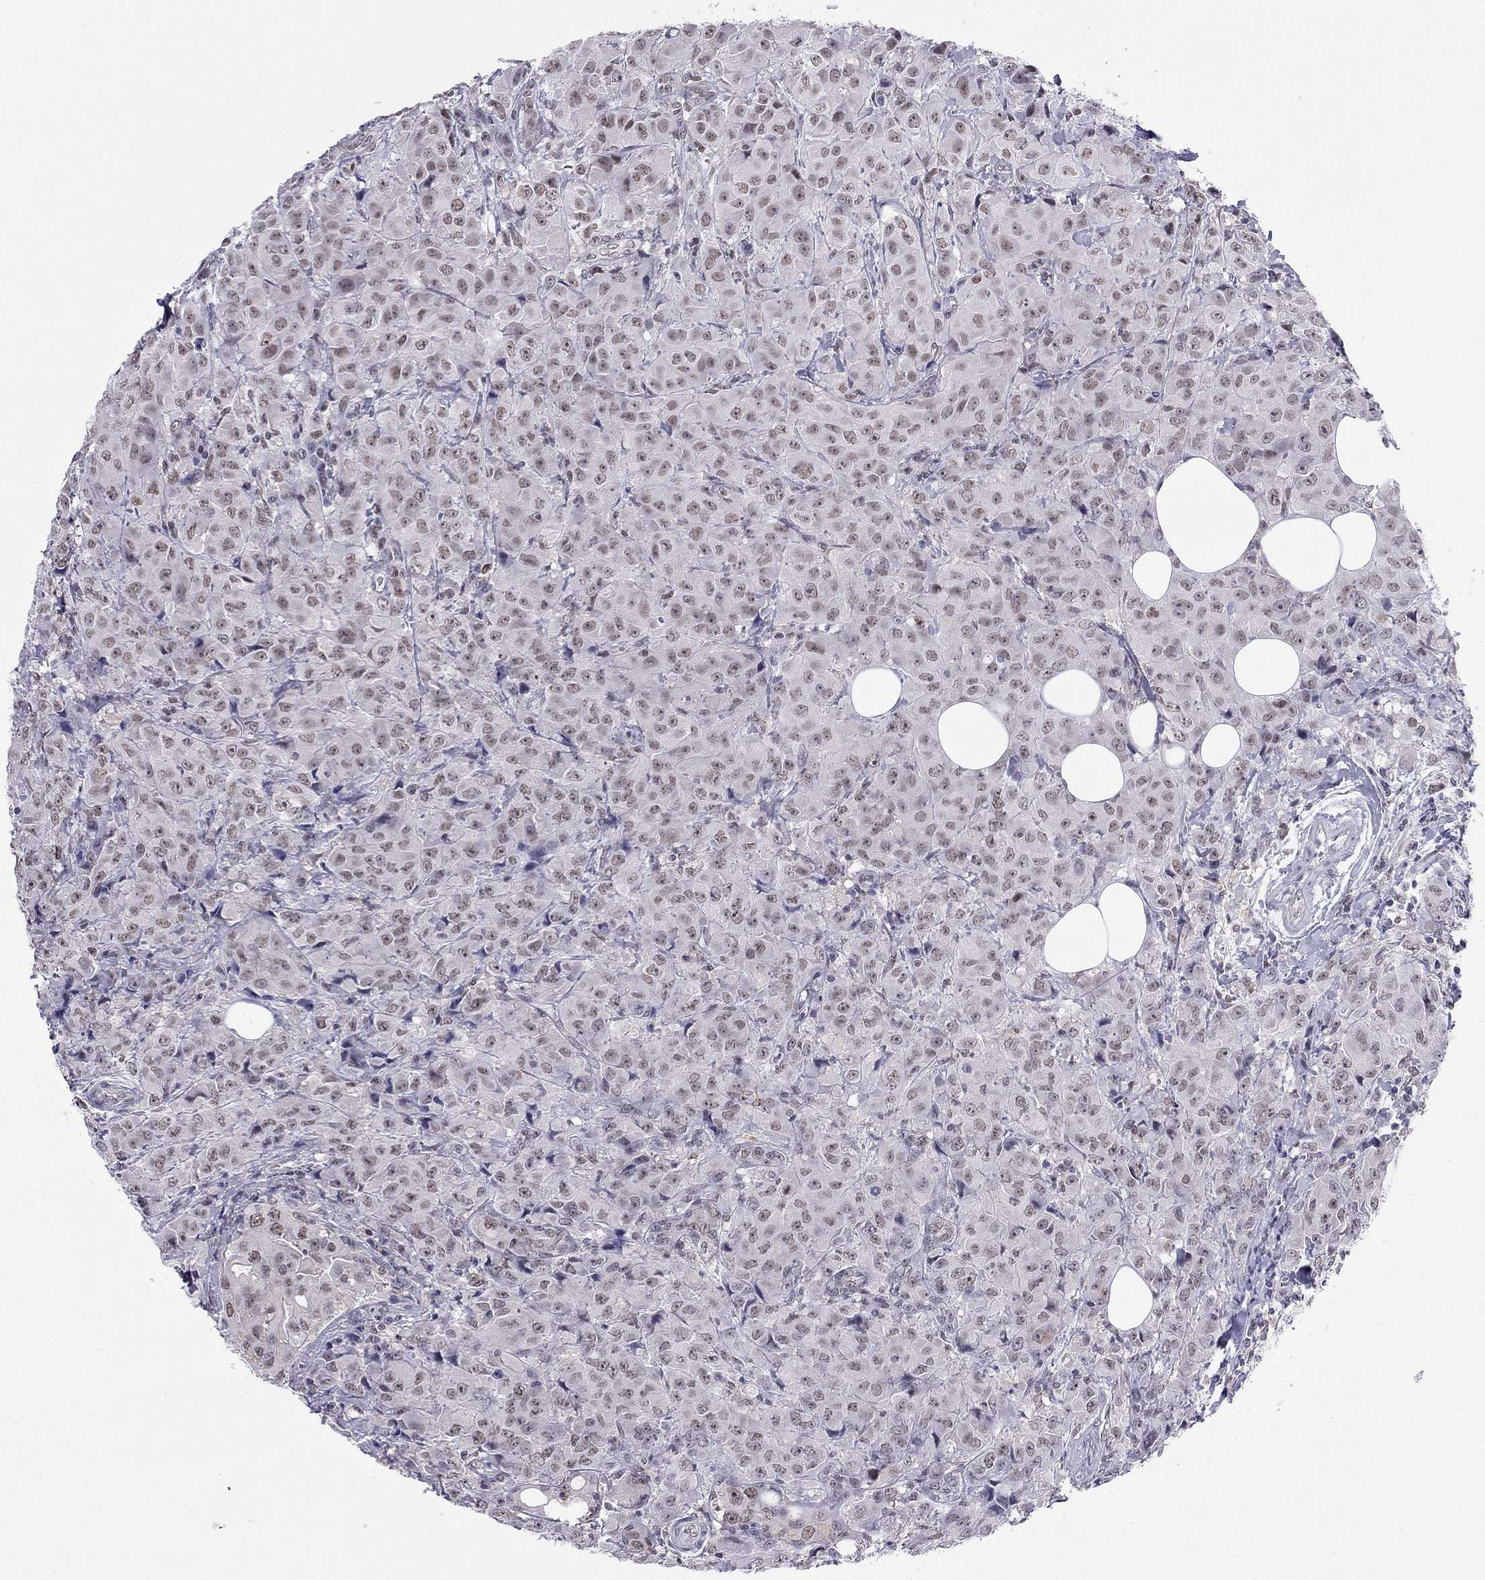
{"staining": {"intensity": "weak", "quantity": "25%-75%", "location": "nuclear"}, "tissue": "breast cancer", "cell_type": "Tumor cells", "image_type": "cancer", "snomed": [{"axis": "morphology", "description": "Duct carcinoma"}, {"axis": "topography", "description": "Breast"}], "caption": "Brown immunohistochemical staining in infiltrating ductal carcinoma (breast) demonstrates weak nuclear expression in approximately 25%-75% of tumor cells.", "gene": "DOT1L", "patient": {"sex": "female", "age": 43}}